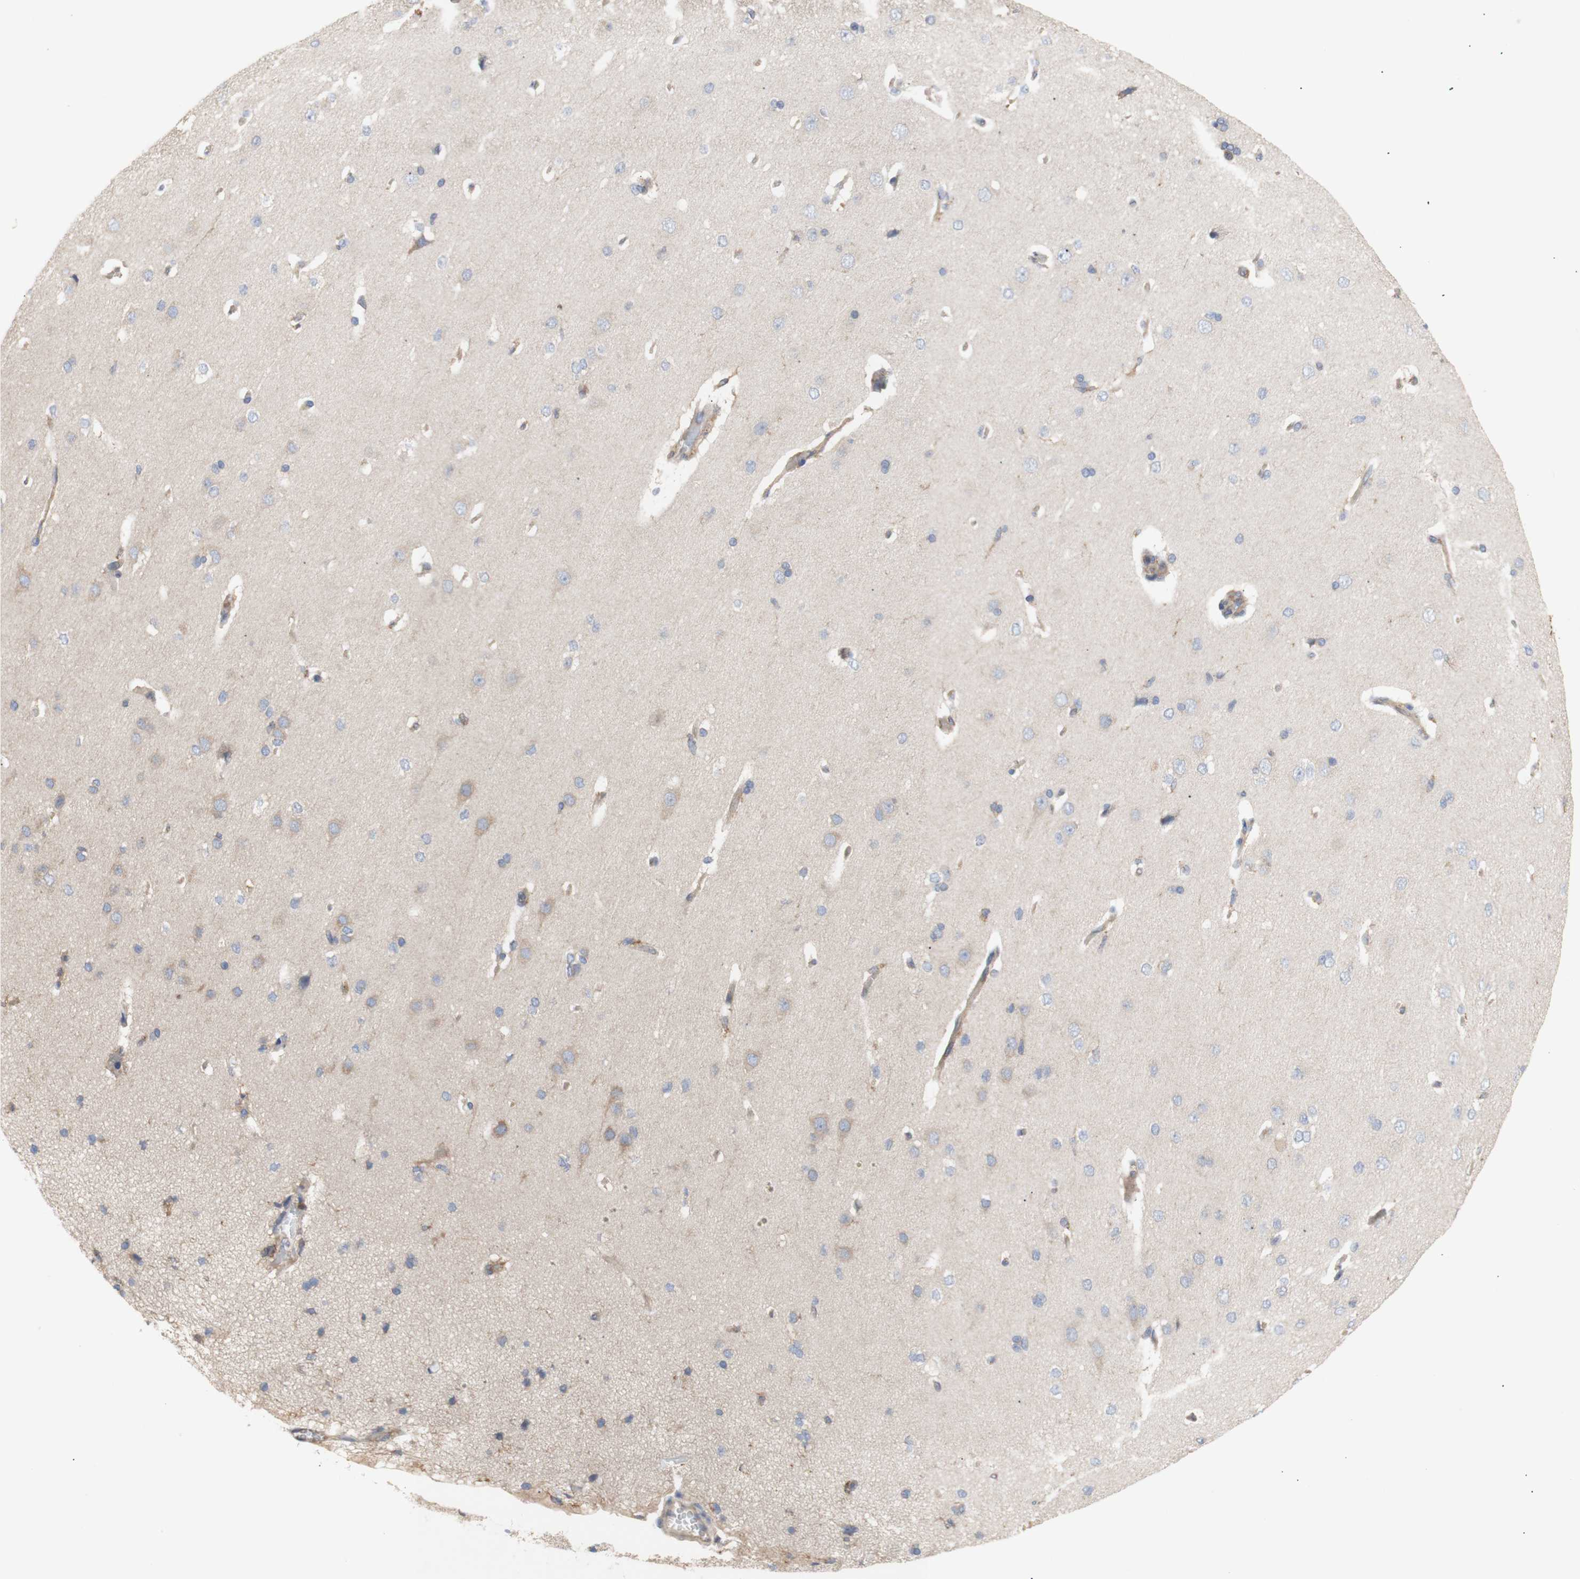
{"staining": {"intensity": "moderate", "quantity": ">75%", "location": "cytoplasmic/membranous"}, "tissue": "cerebral cortex", "cell_type": "Endothelial cells", "image_type": "normal", "snomed": [{"axis": "morphology", "description": "Normal tissue, NOS"}, {"axis": "topography", "description": "Cerebral cortex"}], "caption": "Protein staining demonstrates moderate cytoplasmic/membranous positivity in approximately >75% of endothelial cells in benign cerebral cortex.", "gene": "IKBKG", "patient": {"sex": "male", "age": 62}}